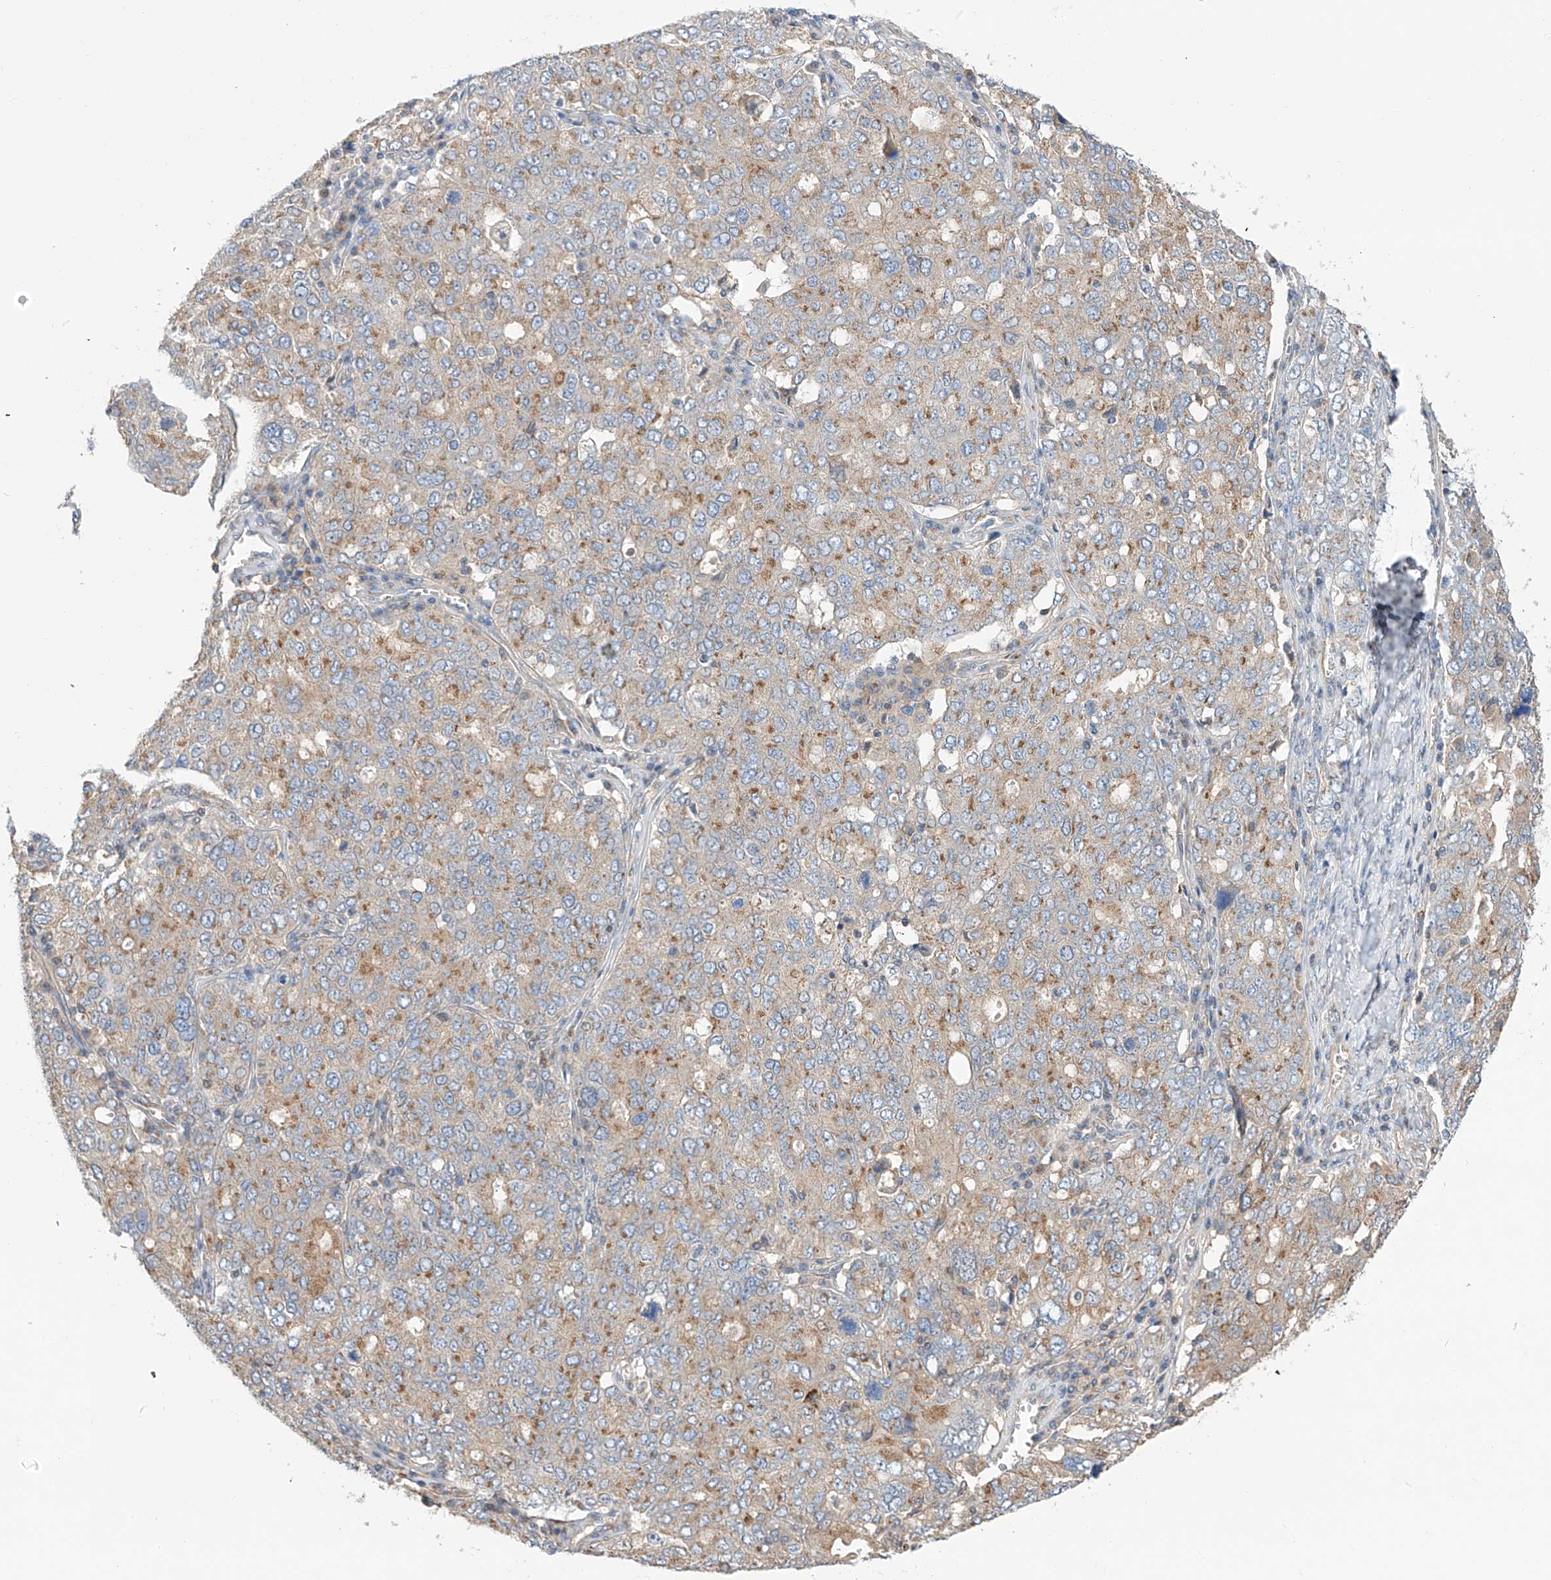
{"staining": {"intensity": "moderate", "quantity": "25%-75%", "location": "cytoplasmic/membranous"}, "tissue": "ovarian cancer", "cell_type": "Tumor cells", "image_type": "cancer", "snomed": [{"axis": "morphology", "description": "Carcinoma, endometroid"}, {"axis": "topography", "description": "Ovary"}], "caption": "Ovarian cancer stained with a brown dye displays moderate cytoplasmic/membranous positive positivity in about 25%-75% of tumor cells.", "gene": "SLC22A7", "patient": {"sex": "female", "age": 62}}